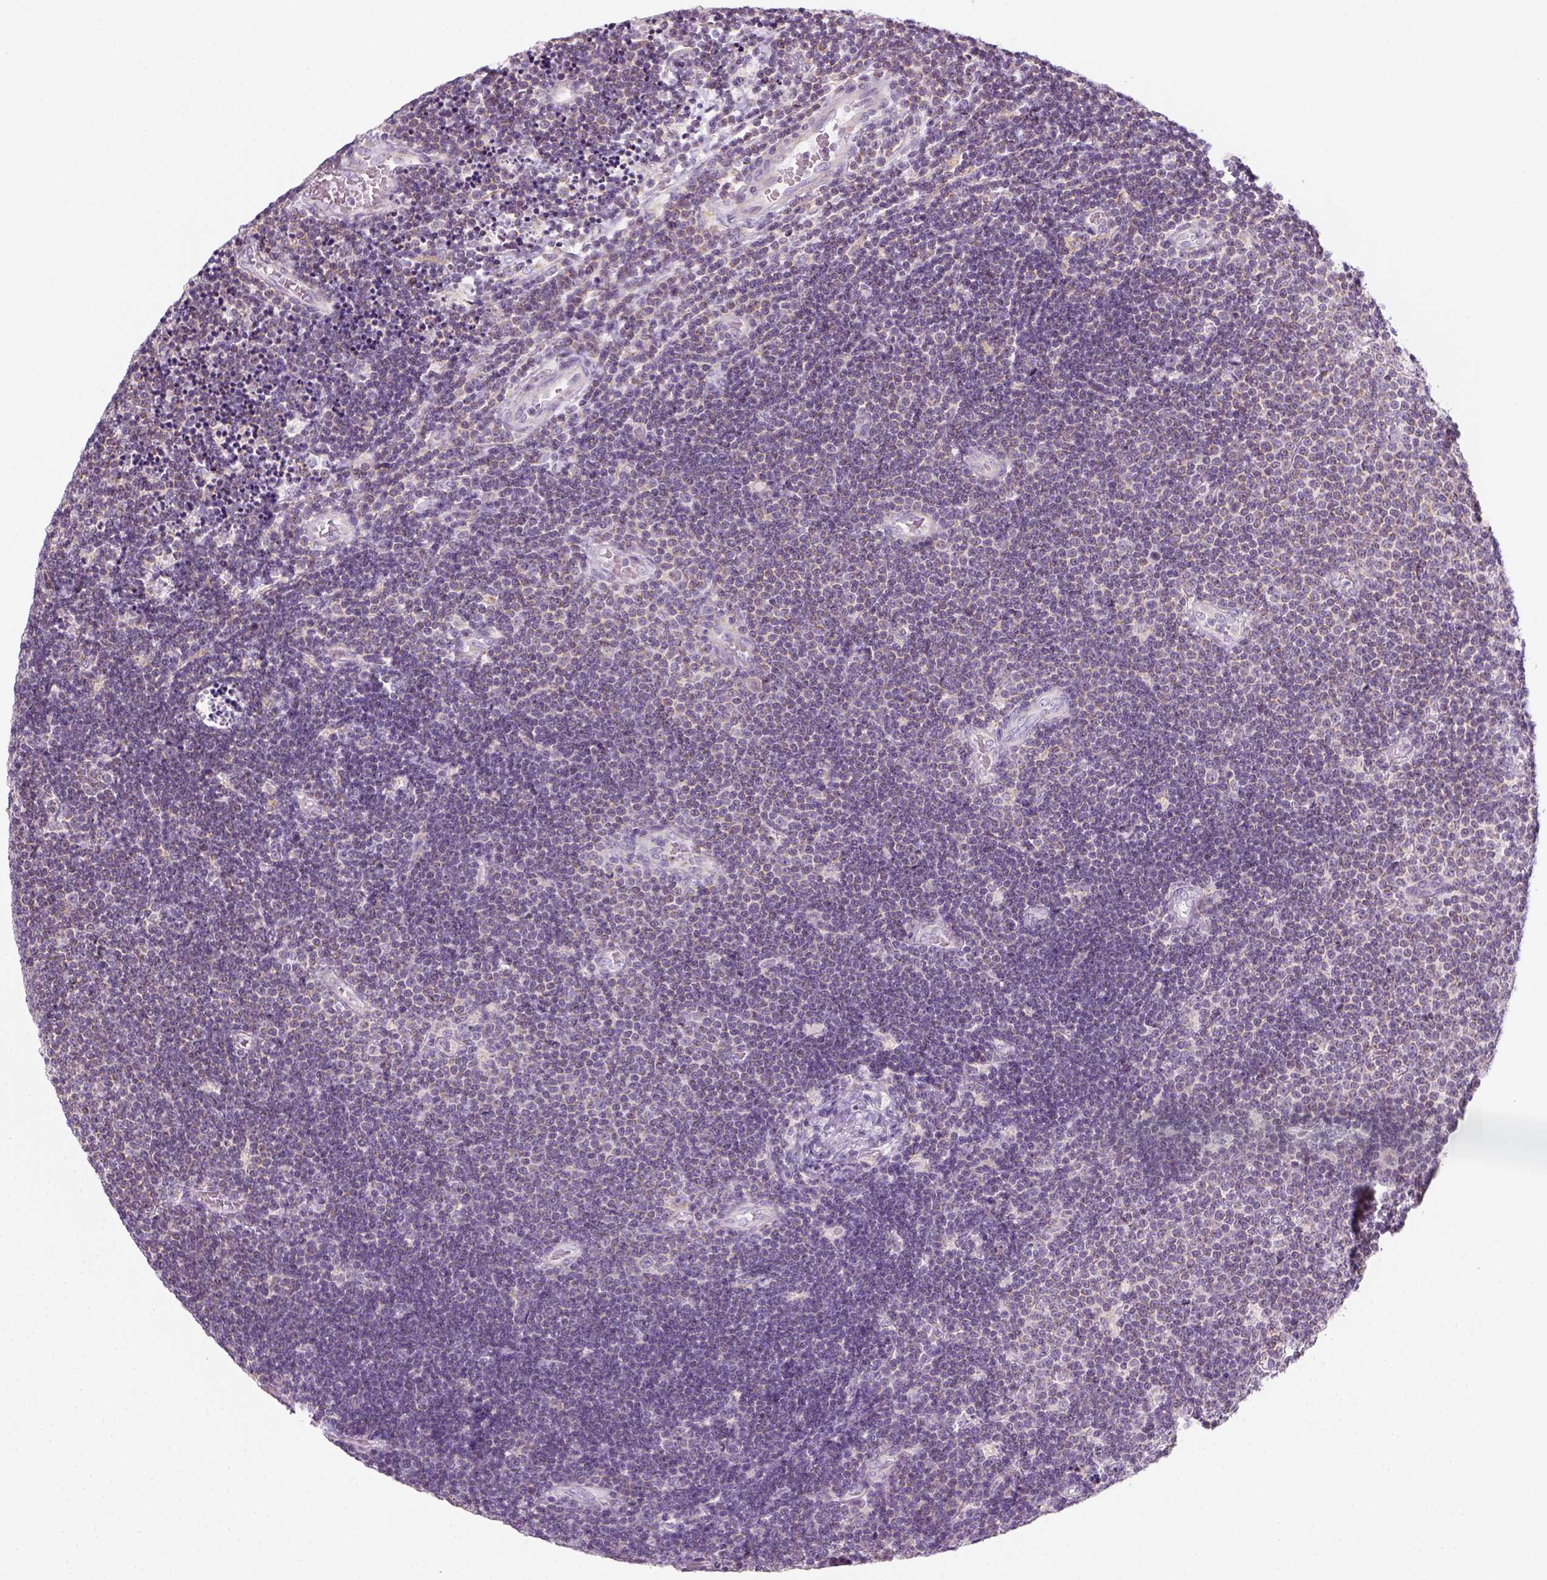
{"staining": {"intensity": "negative", "quantity": "none", "location": "none"}, "tissue": "lymphoma", "cell_type": "Tumor cells", "image_type": "cancer", "snomed": [{"axis": "morphology", "description": "Malignant lymphoma, non-Hodgkin's type, Low grade"}, {"axis": "topography", "description": "Brain"}], "caption": "Tumor cells show no significant protein positivity in malignant lymphoma, non-Hodgkin's type (low-grade).", "gene": "AWAT2", "patient": {"sex": "female", "age": 66}}